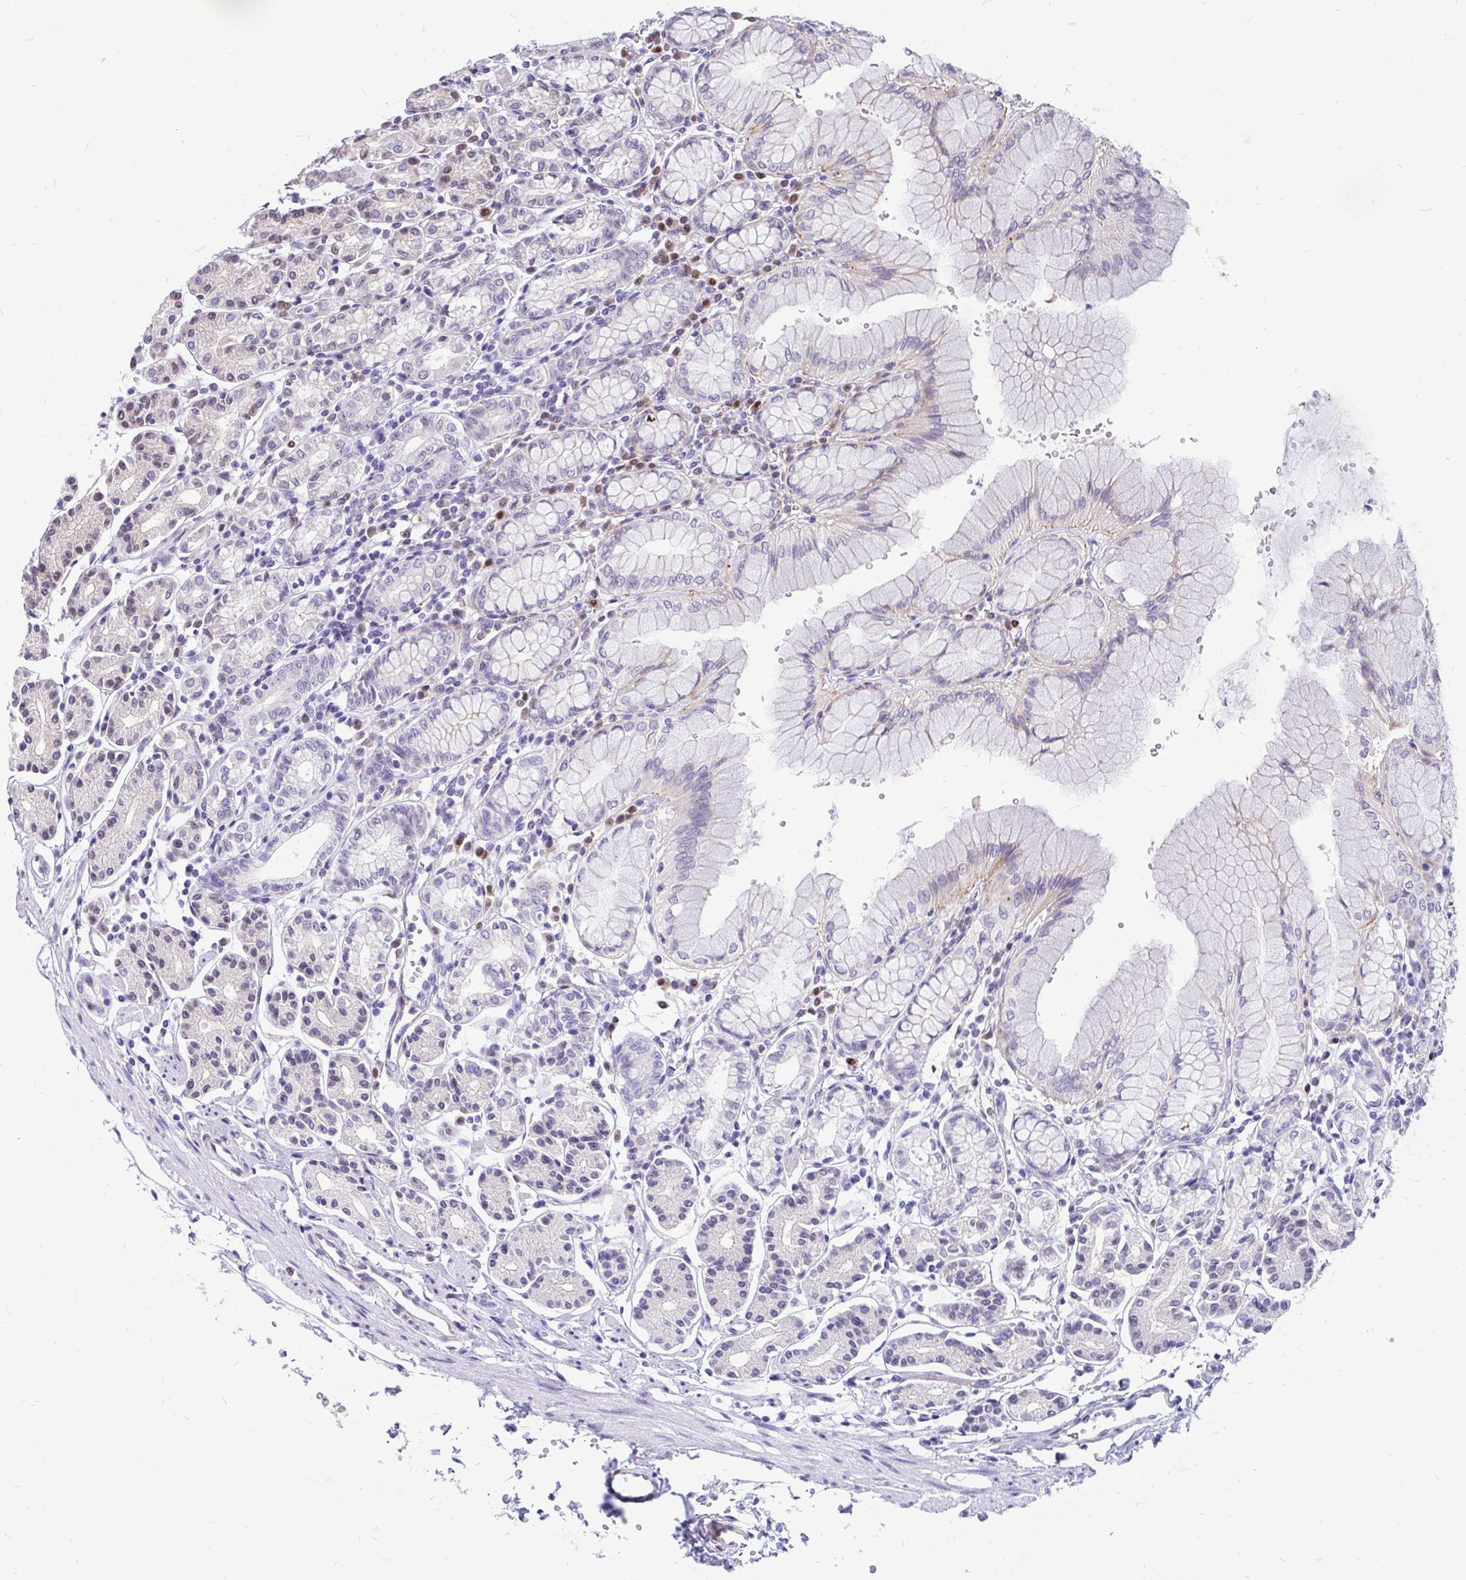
{"staining": {"intensity": "weak", "quantity": "<25%", "location": "cytoplasmic/membranous,nuclear"}, "tissue": "stomach", "cell_type": "Glandular cells", "image_type": "normal", "snomed": [{"axis": "morphology", "description": "Normal tissue, NOS"}, {"axis": "topography", "description": "Stomach"}], "caption": "A high-resolution image shows immunohistochemistry (IHC) staining of unremarkable stomach, which displays no significant staining in glandular cells. The staining was performed using DAB to visualize the protein expression in brown, while the nuclei were stained in blue with hematoxylin (Magnification: 20x).", "gene": "EML5", "patient": {"sex": "female", "age": 62}}